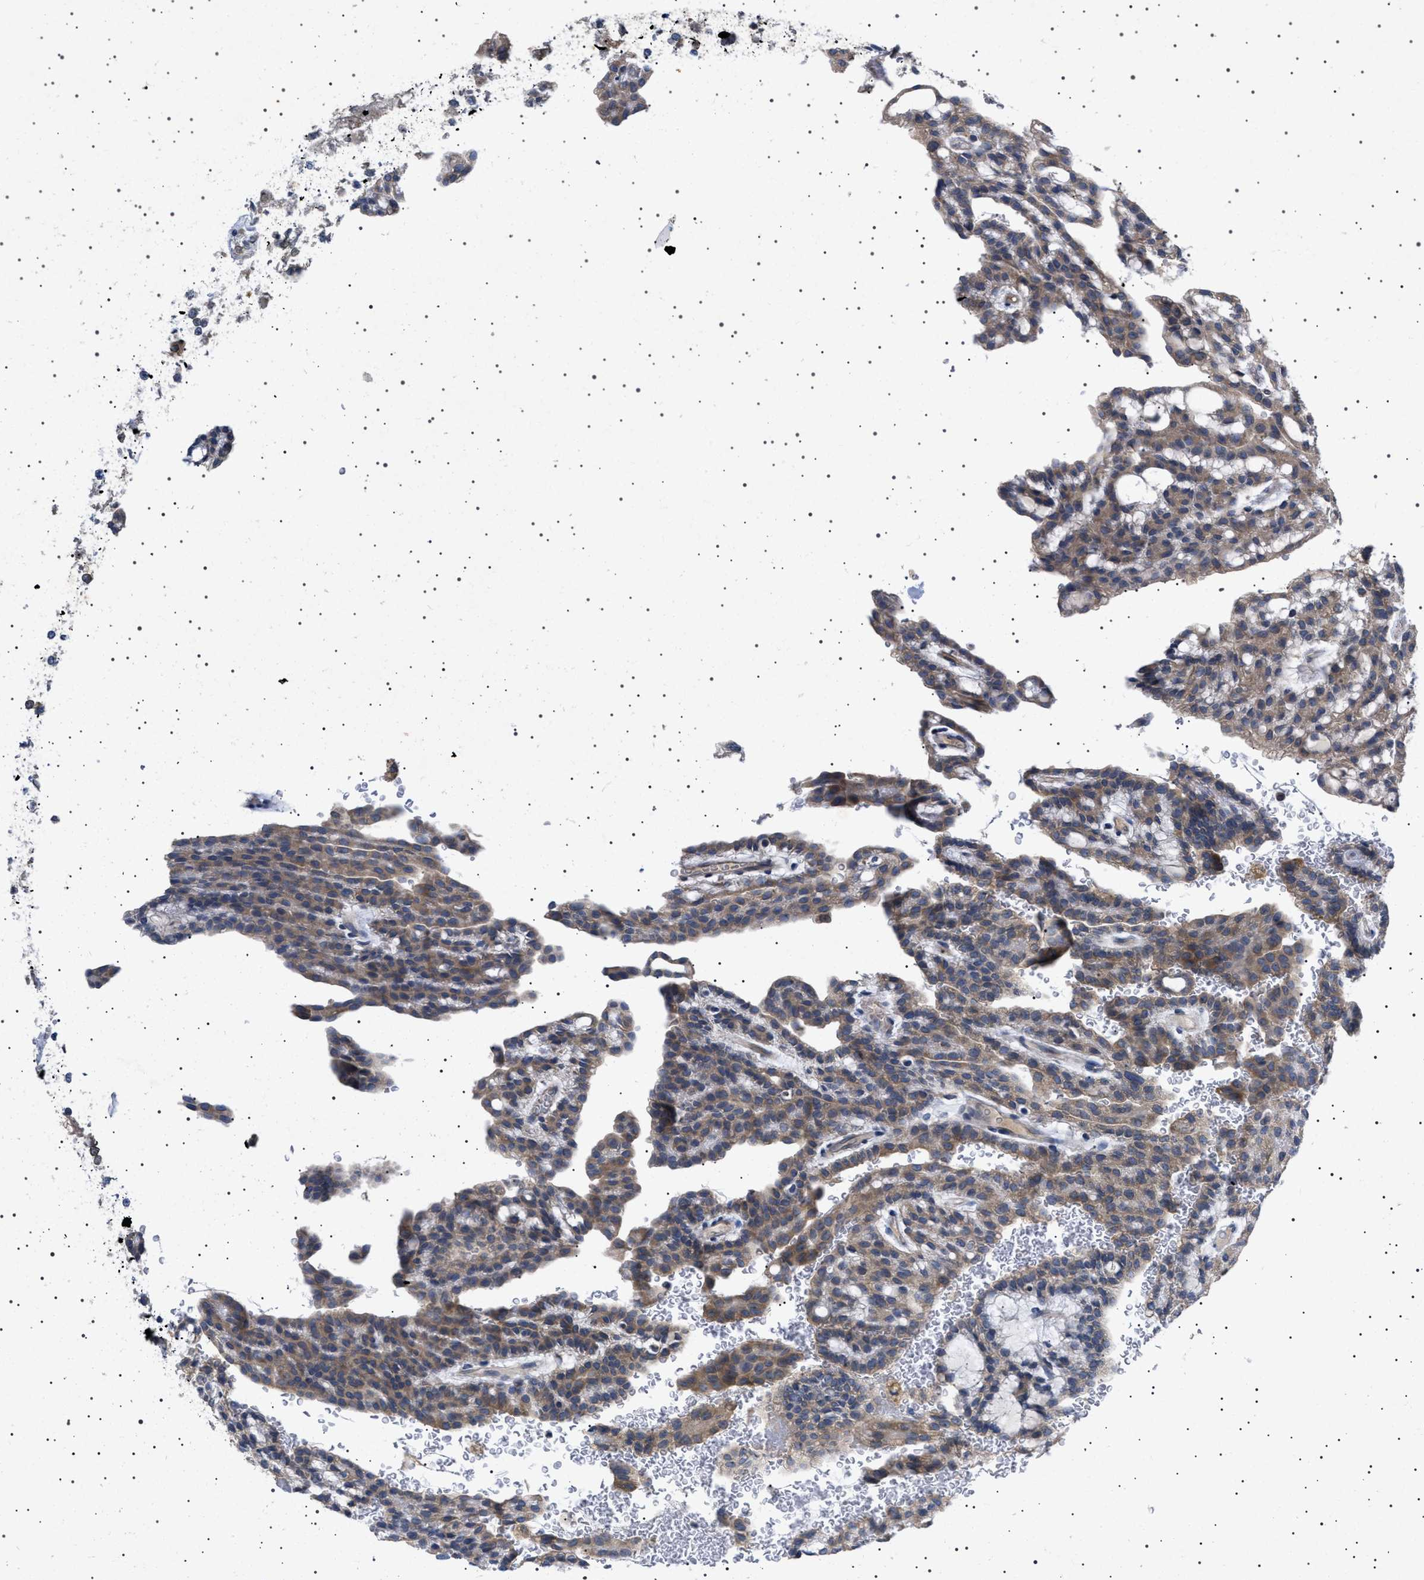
{"staining": {"intensity": "weak", "quantity": "25%-75%", "location": "cytoplasmic/membranous"}, "tissue": "renal cancer", "cell_type": "Tumor cells", "image_type": "cancer", "snomed": [{"axis": "morphology", "description": "Adenocarcinoma, NOS"}, {"axis": "topography", "description": "Kidney"}], "caption": "The micrograph reveals staining of renal cancer (adenocarcinoma), revealing weak cytoplasmic/membranous protein staining (brown color) within tumor cells.", "gene": "NUP93", "patient": {"sex": "male", "age": 63}}